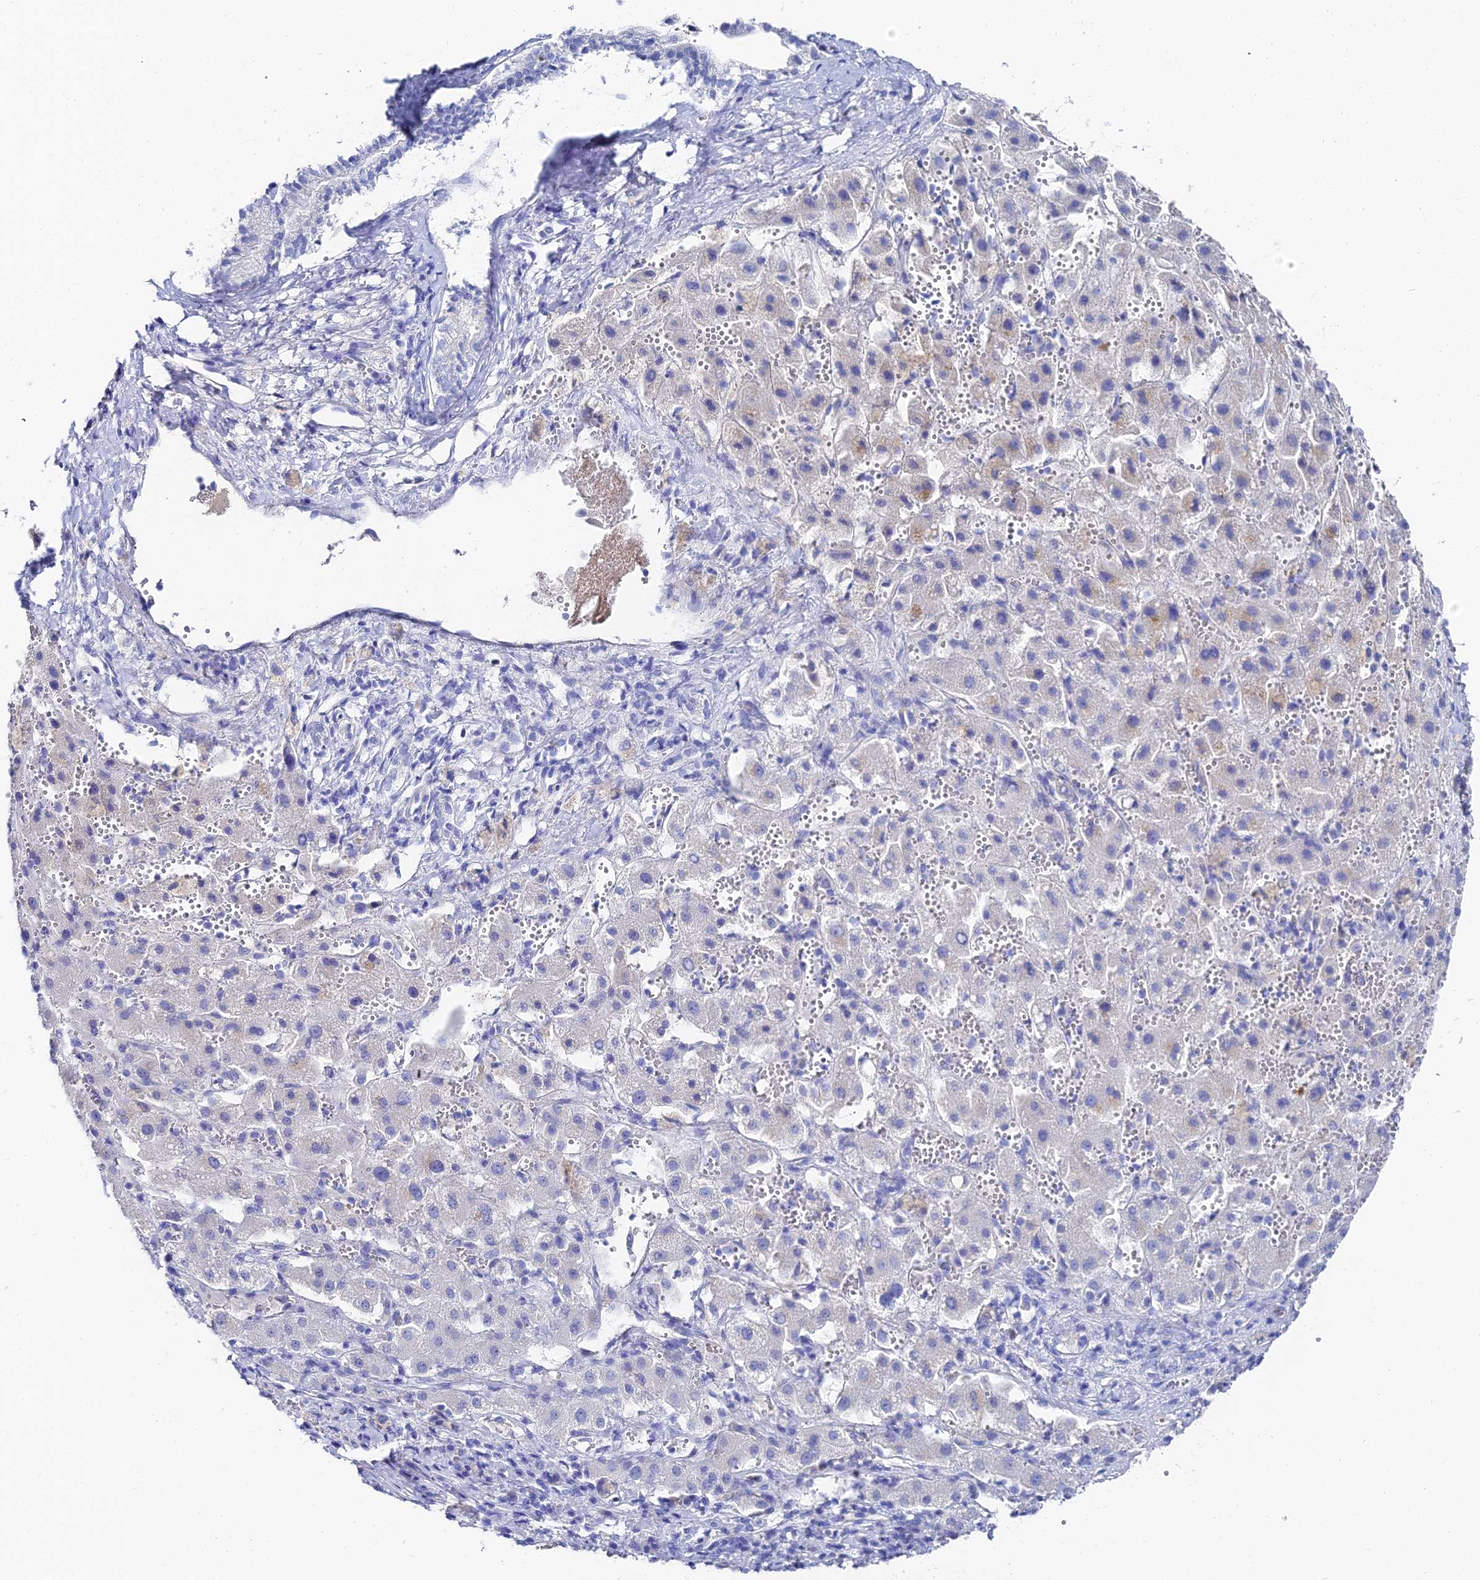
{"staining": {"intensity": "negative", "quantity": "none", "location": "none"}, "tissue": "liver cancer", "cell_type": "Tumor cells", "image_type": "cancer", "snomed": [{"axis": "morphology", "description": "Carcinoma, Hepatocellular, NOS"}, {"axis": "topography", "description": "Liver"}], "caption": "This image is of liver cancer stained with immunohistochemistry to label a protein in brown with the nuclei are counter-stained blue. There is no expression in tumor cells.", "gene": "KRT17", "patient": {"sex": "female", "age": 58}}